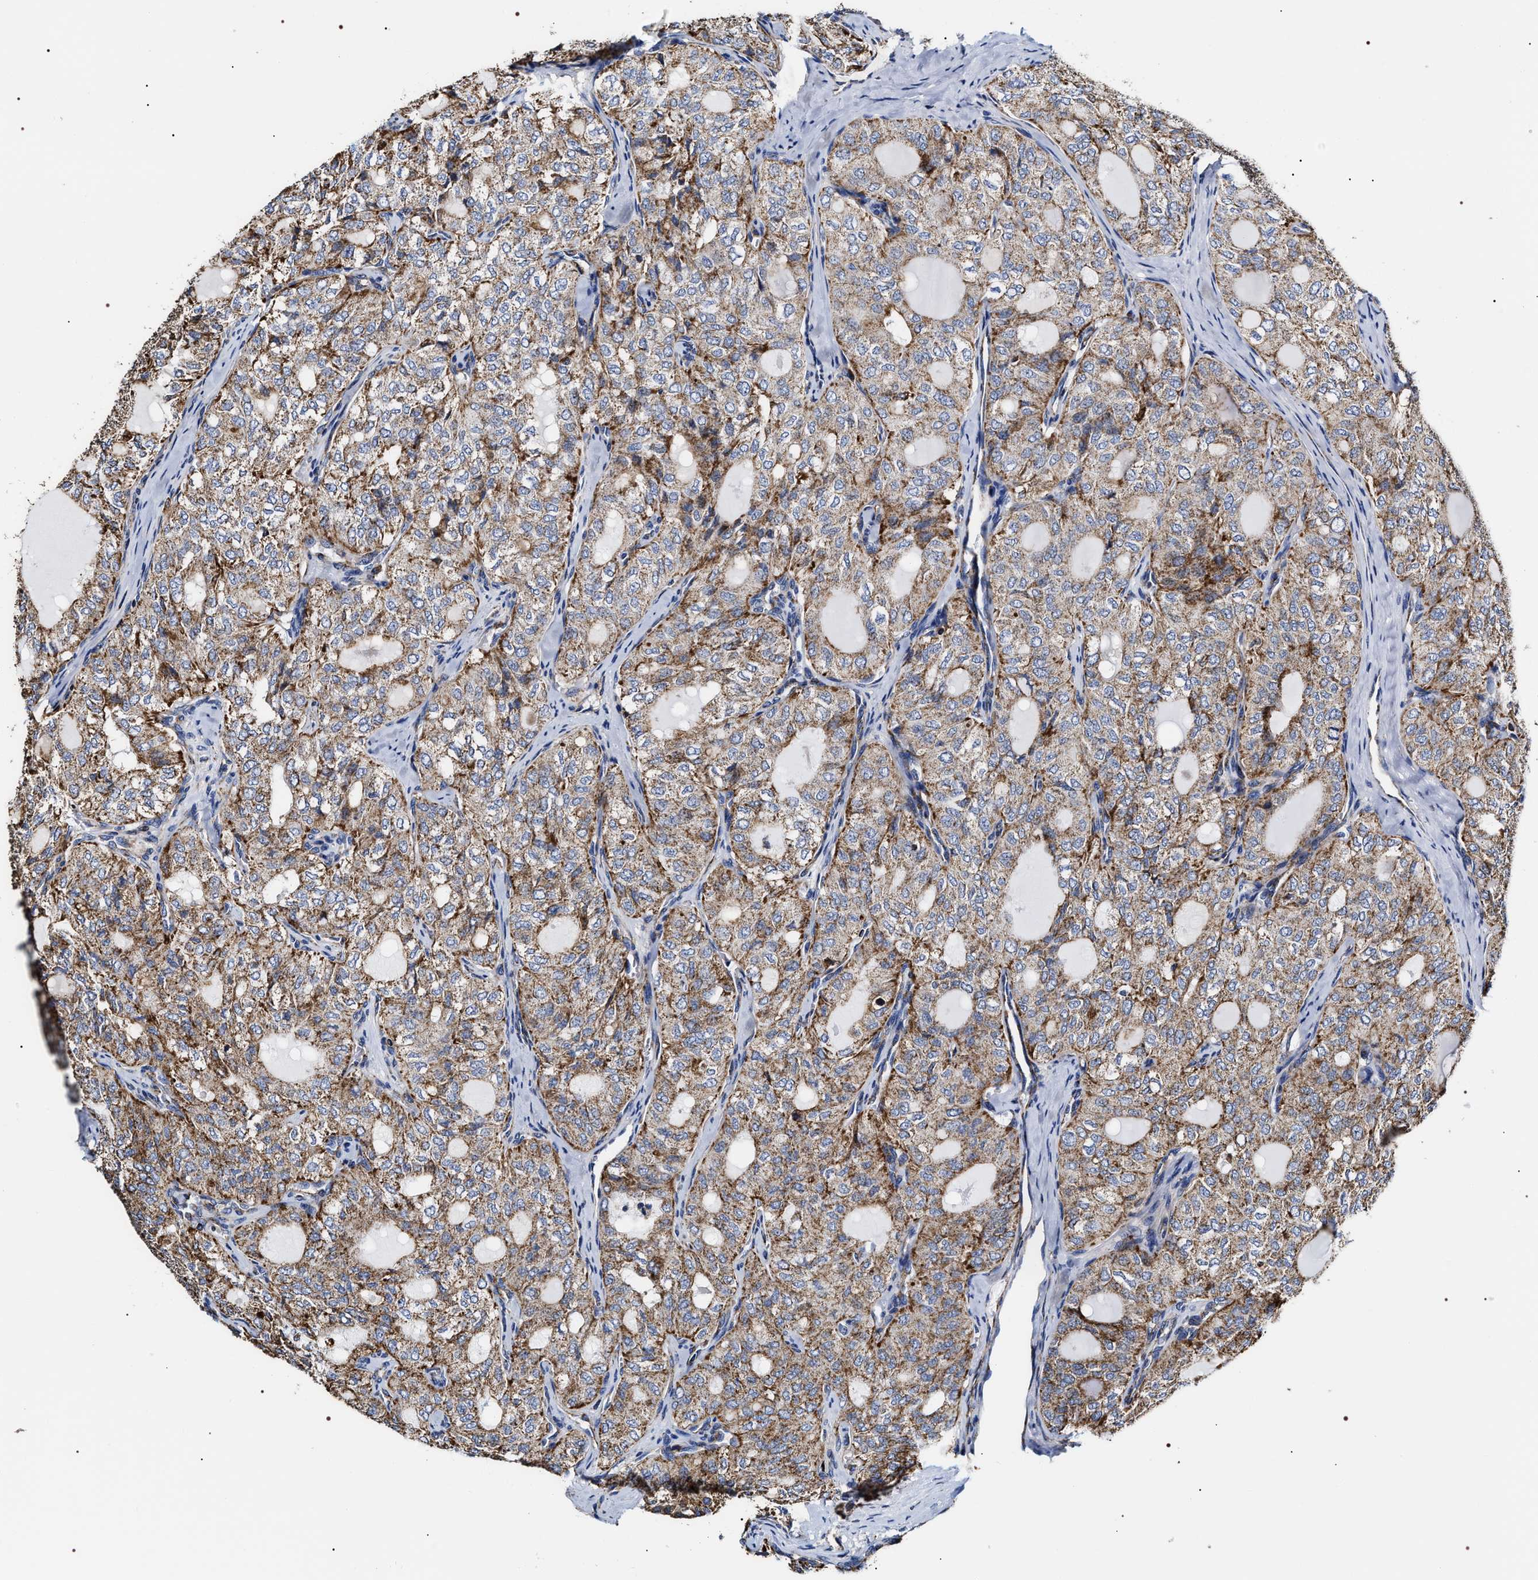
{"staining": {"intensity": "moderate", "quantity": ">75%", "location": "cytoplasmic/membranous"}, "tissue": "thyroid cancer", "cell_type": "Tumor cells", "image_type": "cancer", "snomed": [{"axis": "morphology", "description": "Follicular adenoma carcinoma, NOS"}, {"axis": "topography", "description": "Thyroid gland"}], "caption": "IHC of thyroid cancer (follicular adenoma carcinoma) displays medium levels of moderate cytoplasmic/membranous staining in about >75% of tumor cells.", "gene": "COG5", "patient": {"sex": "male", "age": 75}}